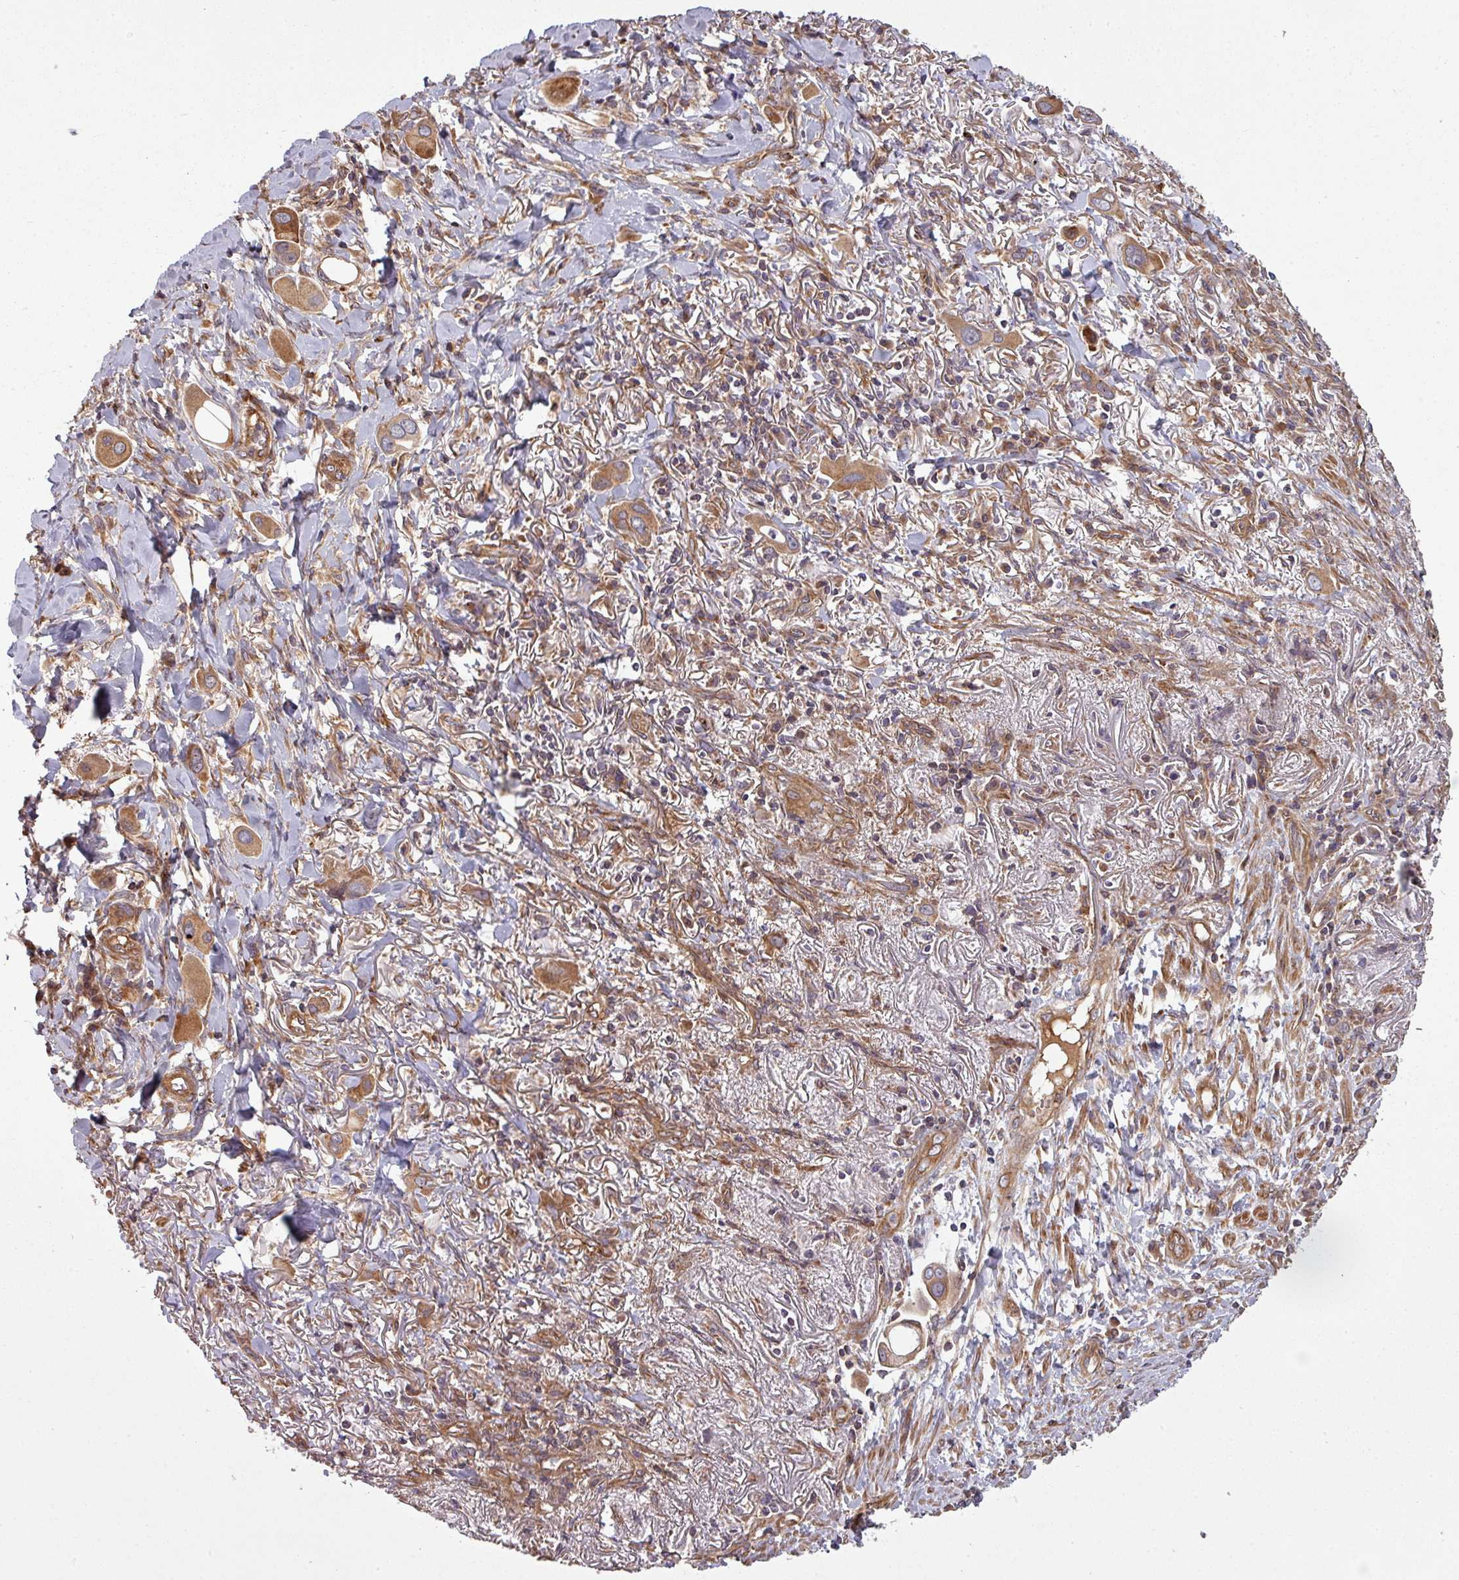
{"staining": {"intensity": "moderate", "quantity": ">75%", "location": "cytoplasmic/membranous"}, "tissue": "lung cancer", "cell_type": "Tumor cells", "image_type": "cancer", "snomed": [{"axis": "morphology", "description": "Adenocarcinoma, NOS"}, {"axis": "topography", "description": "Lung"}], "caption": "Human lung cancer (adenocarcinoma) stained with a protein marker shows moderate staining in tumor cells.", "gene": "SNRNP25", "patient": {"sex": "male", "age": 76}}